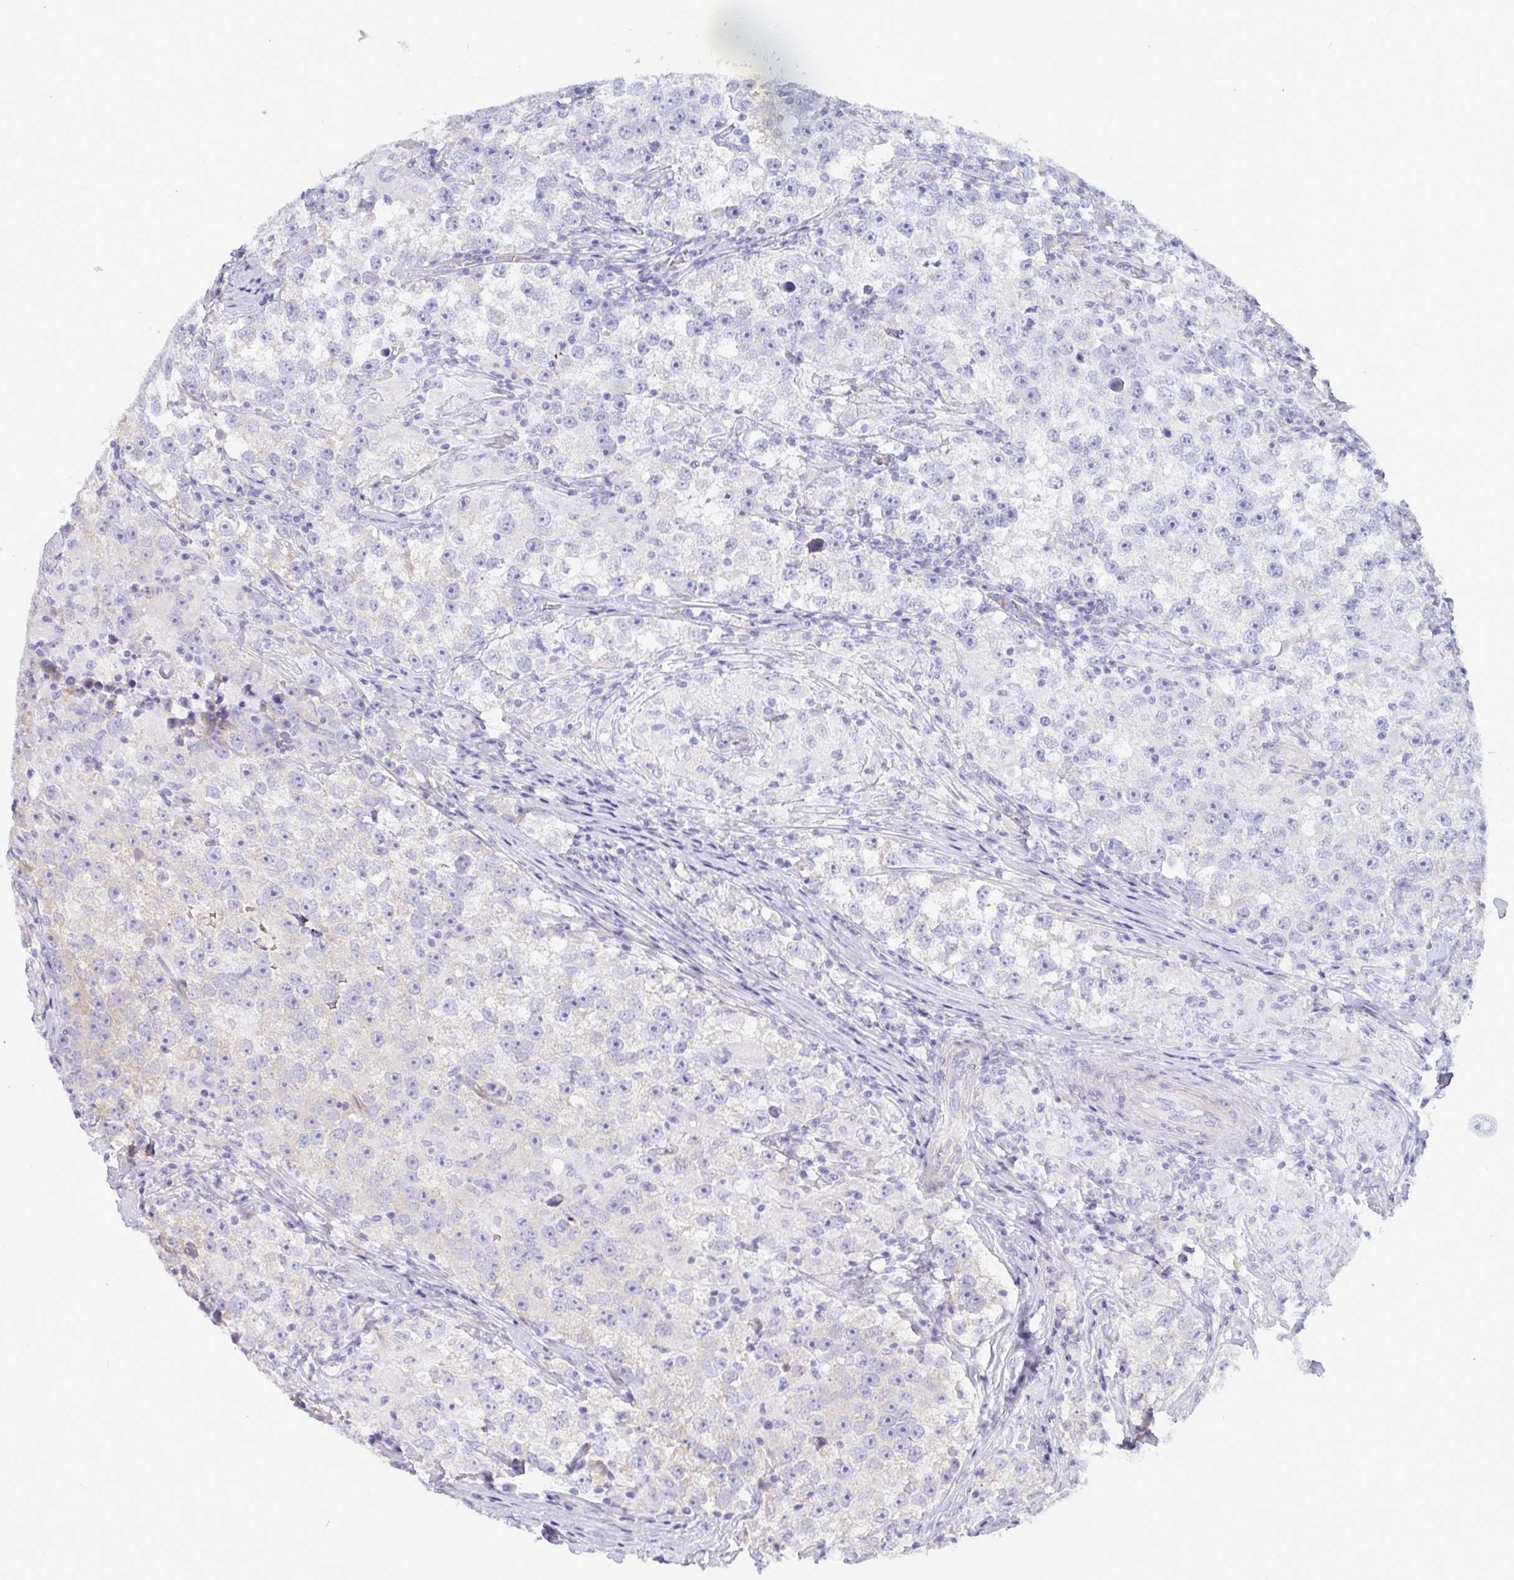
{"staining": {"intensity": "negative", "quantity": "none", "location": "none"}, "tissue": "testis cancer", "cell_type": "Tumor cells", "image_type": "cancer", "snomed": [{"axis": "morphology", "description": "Seminoma, NOS"}, {"axis": "topography", "description": "Testis"}], "caption": "This is an IHC image of human testis cancer (seminoma). There is no expression in tumor cells.", "gene": "ZNF684", "patient": {"sex": "male", "age": 46}}